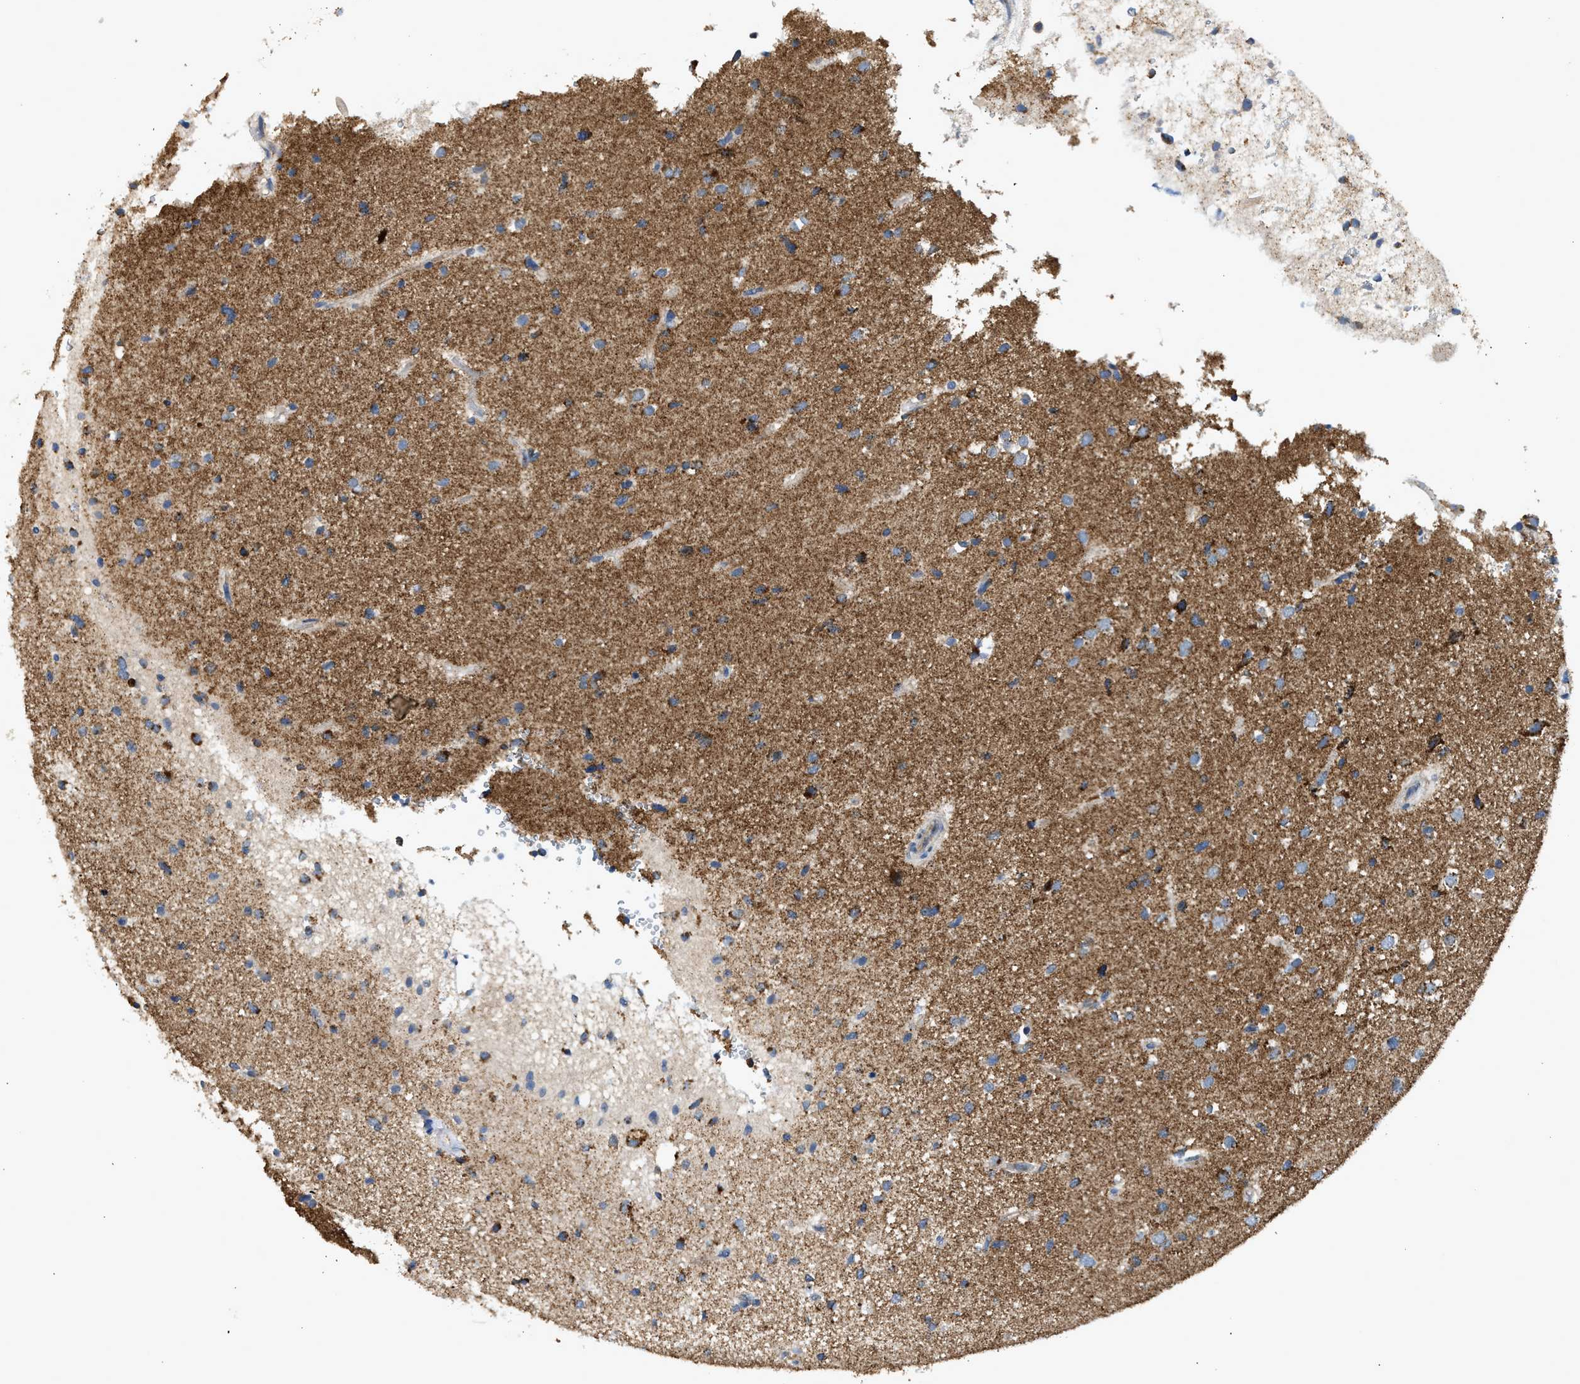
{"staining": {"intensity": "strong", "quantity": "<25%", "location": "cytoplasmic/membranous"}, "tissue": "glioma", "cell_type": "Tumor cells", "image_type": "cancer", "snomed": [{"axis": "morphology", "description": "Glioma, malignant, High grade"}, {"axis": "topography", "description": "Brain"}], "caption": "This image demonstrates immunohistochemistry (IHC) staining of human malignant glioma (high-grade), with medium strong cytoplasmic/membranous positivity in approximately <25% of tumor cells.", "gene": "GOT2", "patient": {"sex": "male", "age": 33}}